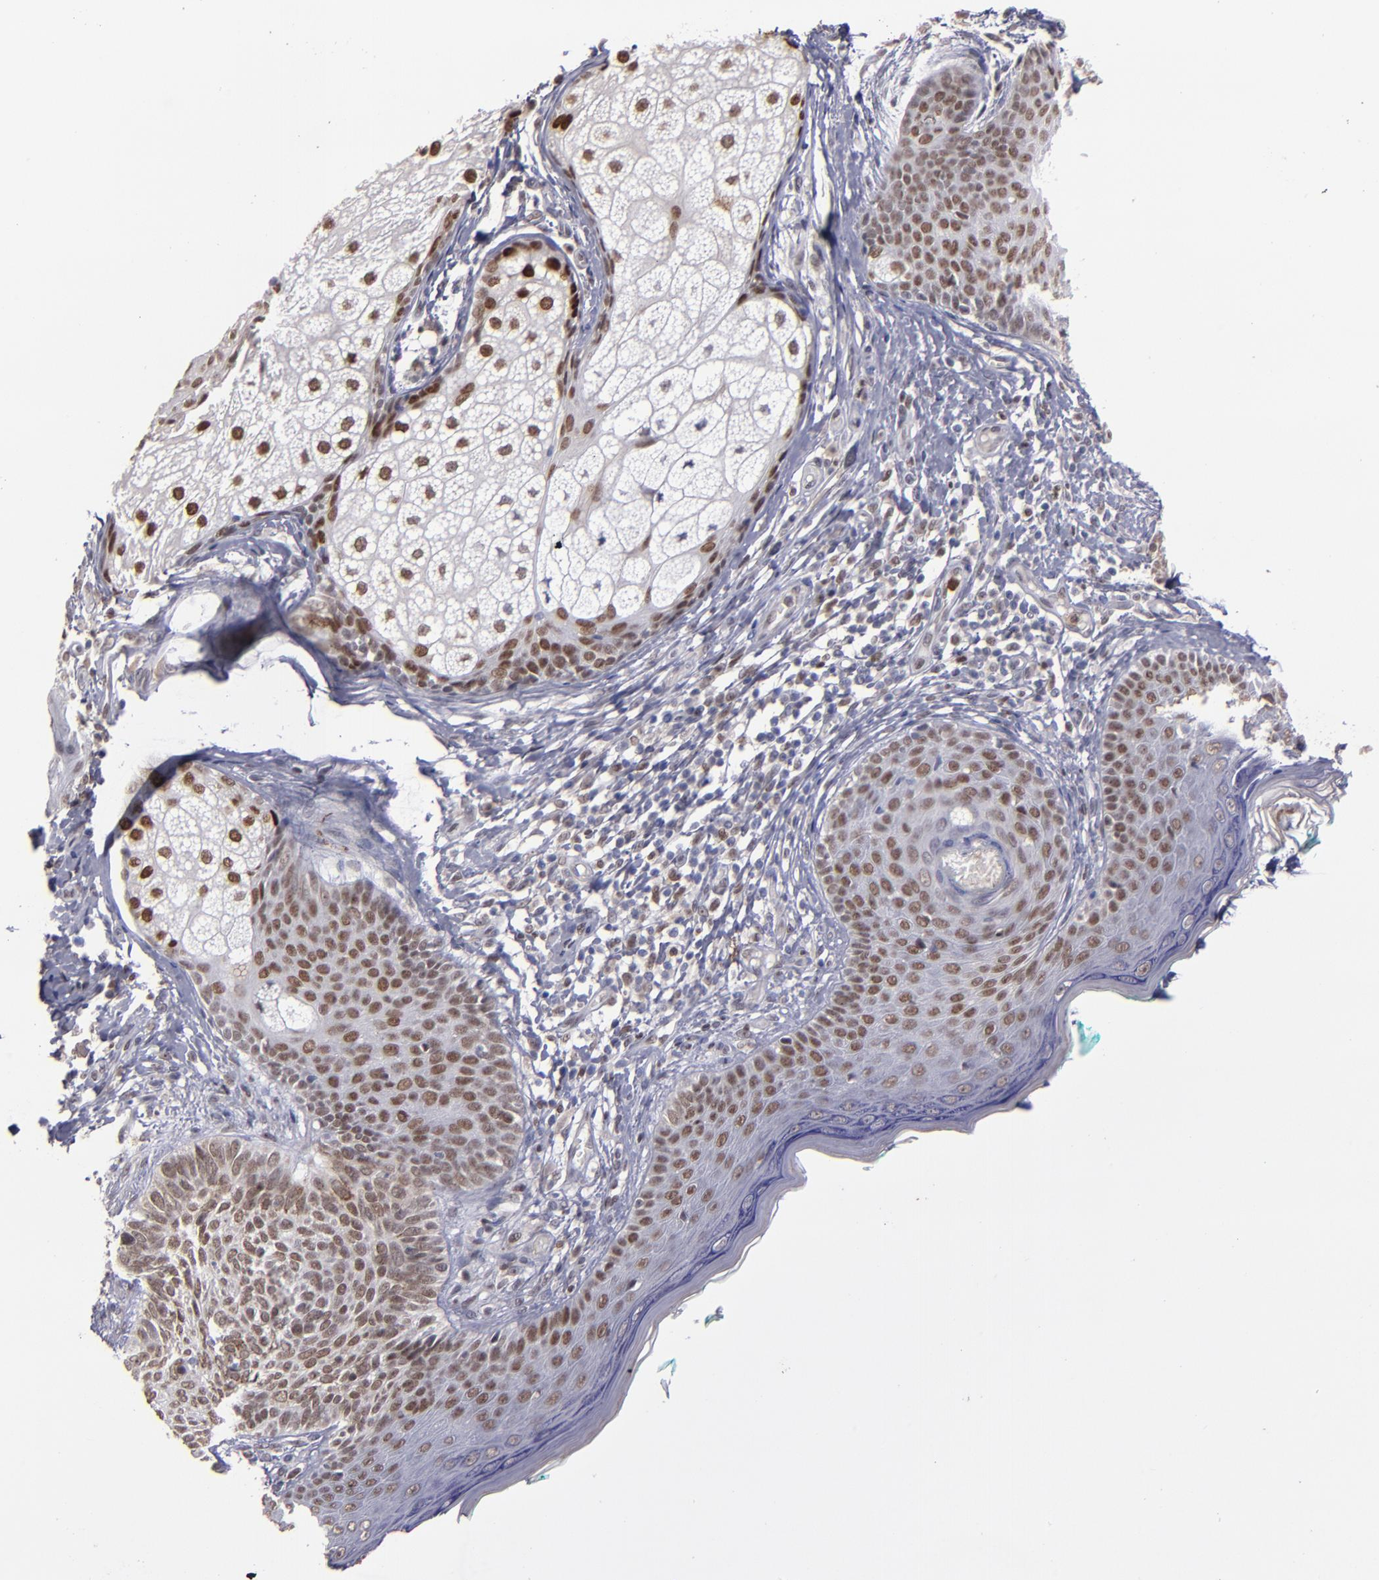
{"staining": {"intensity": "weak", "quantity": ">75%", "location": "nuclear"}, "tissue": "skin cancer", "cell_type": "Tumor cells", "image_type": "cancer", "snomed": [{"axis": "morphology", "description": "Normal tissue, NOS"}, {"axis": "morphology", "description": "Basal cell carcinoma"}, {"axis": "topography", "description": "Skin"}], "caption": "Immunohistochemical staining of human skin cancer (basal cell carcinoma) shows low levels of weak nuclear protein expression in approximately >75% of tumor cells.", "gene": "RREB1", "patient": {"sex": "male", "age": 76}}